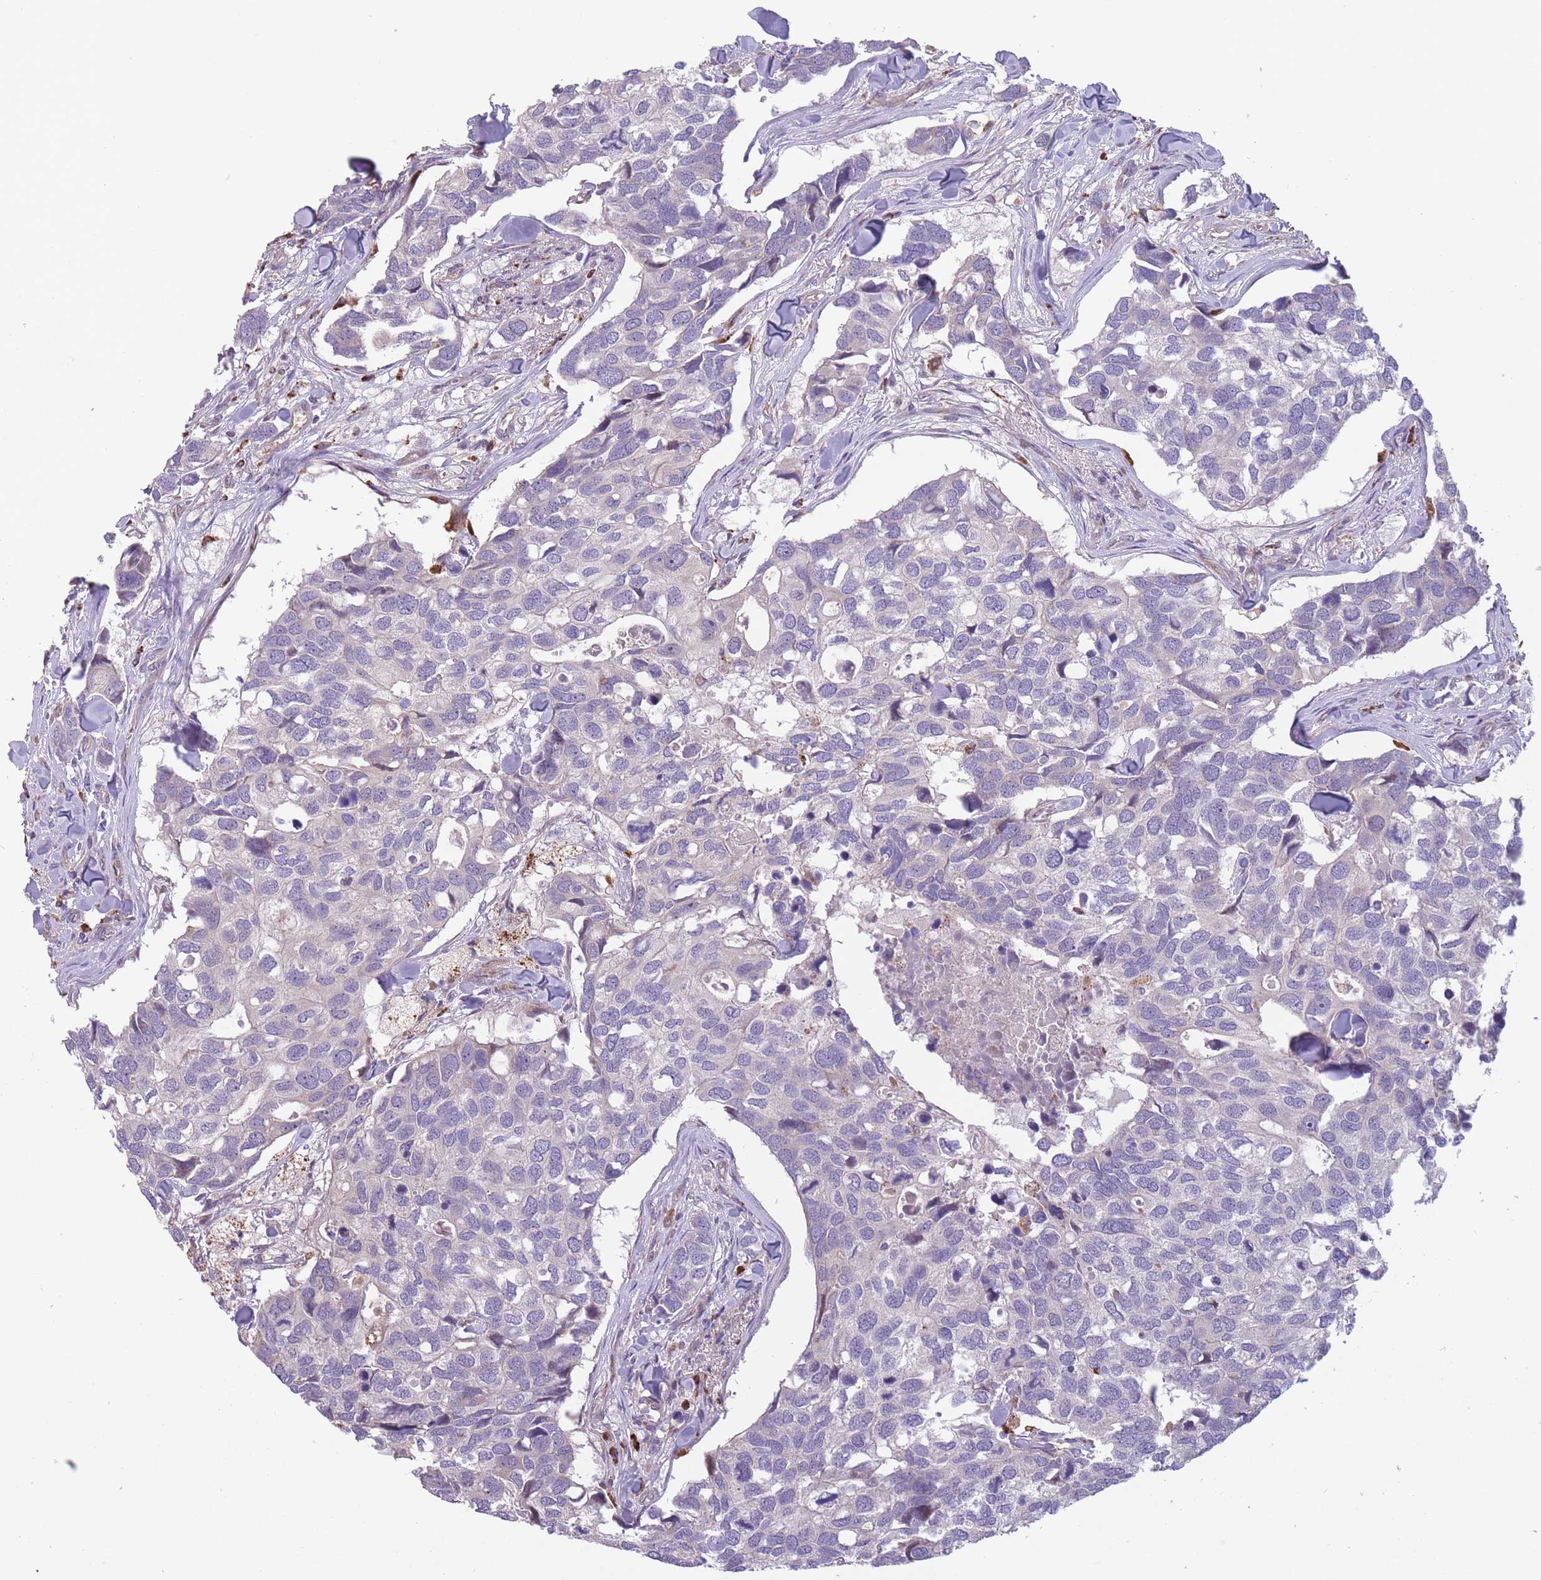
{"staining": {"intensity": "negative", "quantity": "none", "location": "none"}, "tissue": "breast cancer", "cell_type": "Tumor cells", "image_type": "cancer", "snomed": [{"axis": "morphology", "description": "Duct carcinoma"}, {"axis": "topography", "description": "Breast"}], "caption": "This is a image of IHC staining of breast cancer, which shows no positivity in tumor cells.", "gene": "ITPKC", "patient": {"sex": "female", "age": 83}}